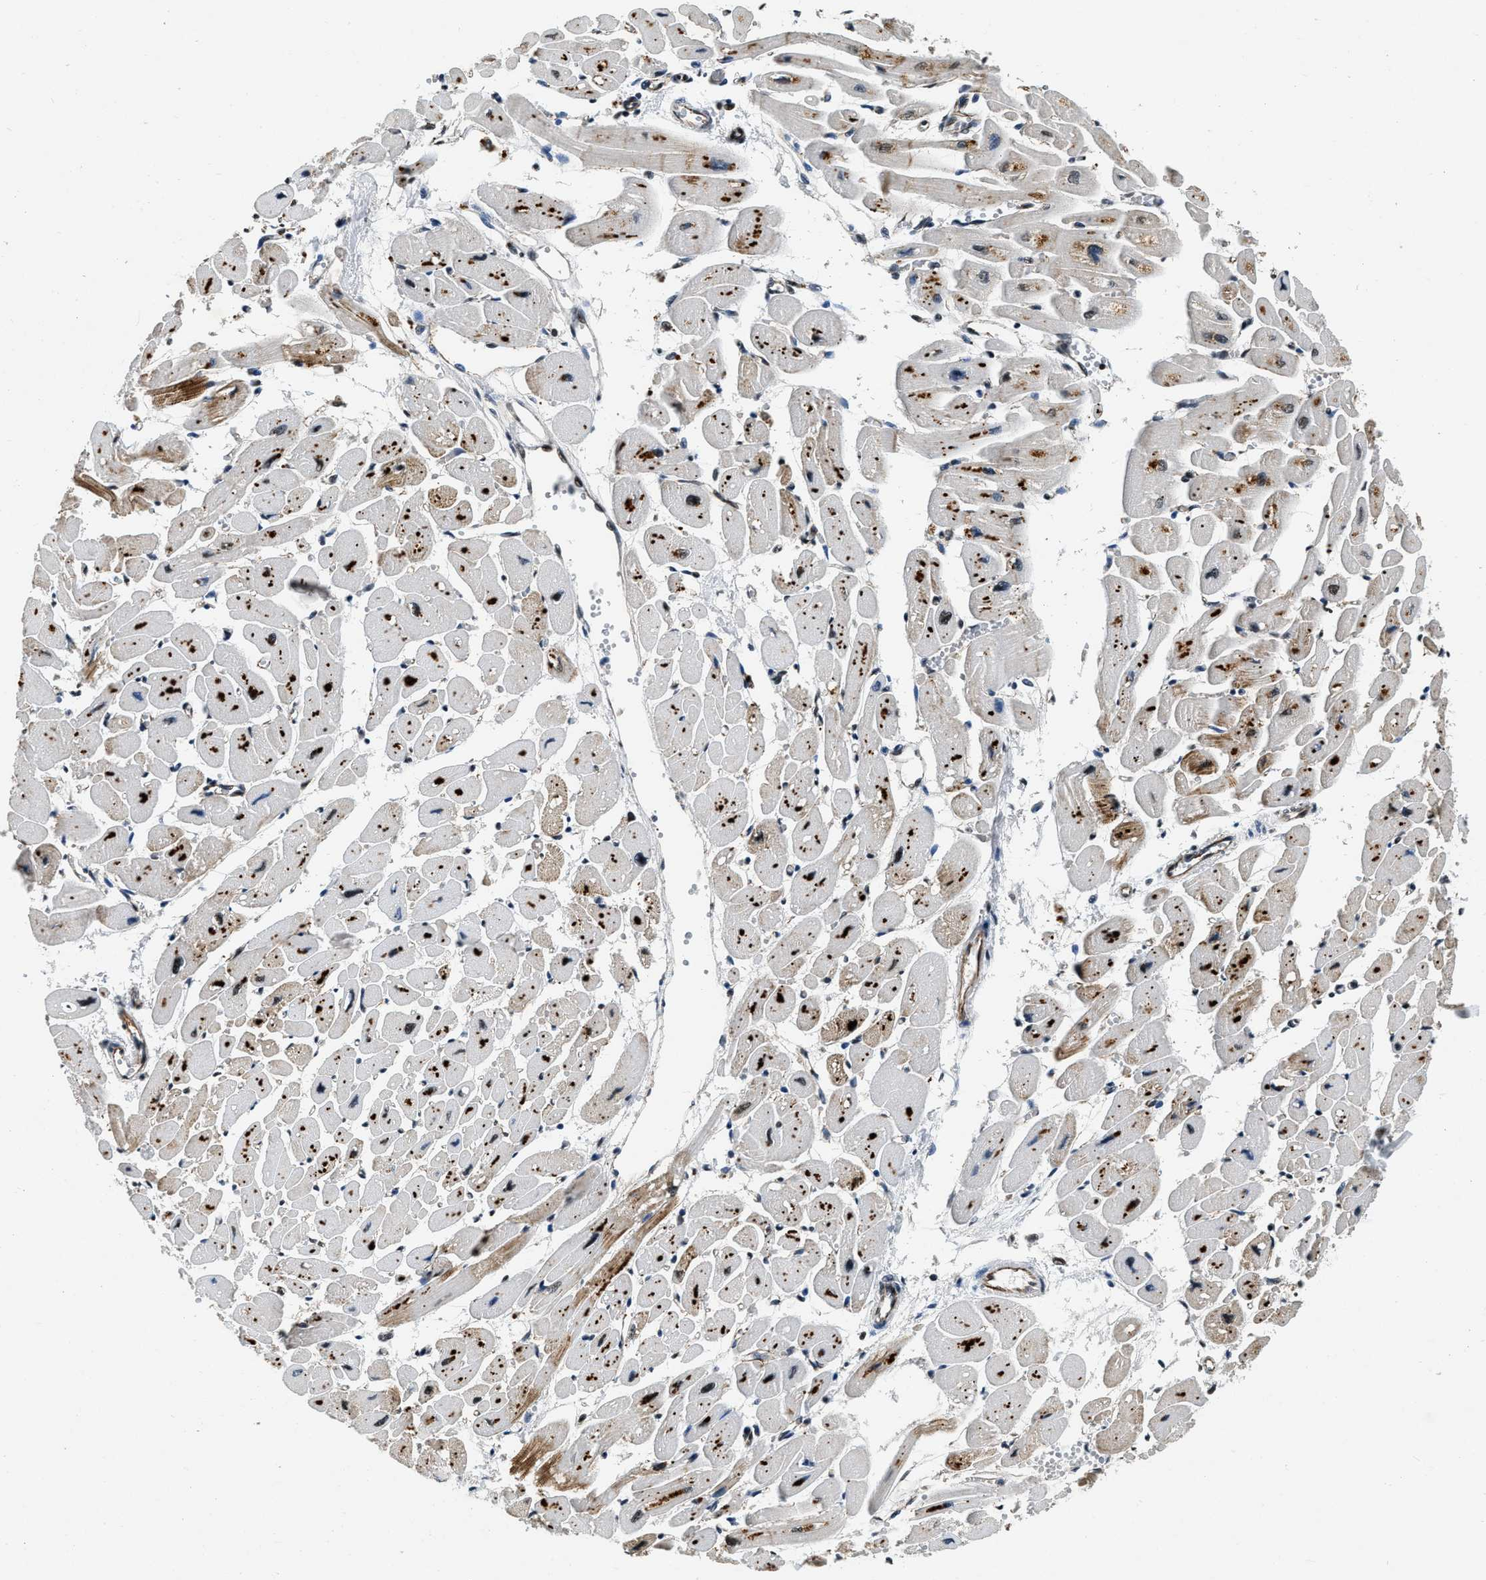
{"staining": {"intensity": "moderate", "quantity": "25%-75%", "location": "cytoplasmic/membranous,nuclear"}, "tissue": "heart muscle", "cell_type": "Cardiomyocytes", "image_type": "normal", "snomed": [{"axis": "morphology", "description": "Normal tissue, NOS"}, {"axis": "topography", "description": "Heart"}], "caption": "A high-resolution photomicrograph shows immunohistochemistry (IHC) staining of unremarkable heart muscle, which shows moderate cytoplasmic/membranous,nuclear positivity in about 25%-75% of cardiomyocytes. (DAB (3,3'-diaminobenzidine) IHC, brown staining for protein, blue staining for nuclei).", "gene": "CCNE1", "patient": {"sex": "female", "age": 54}}